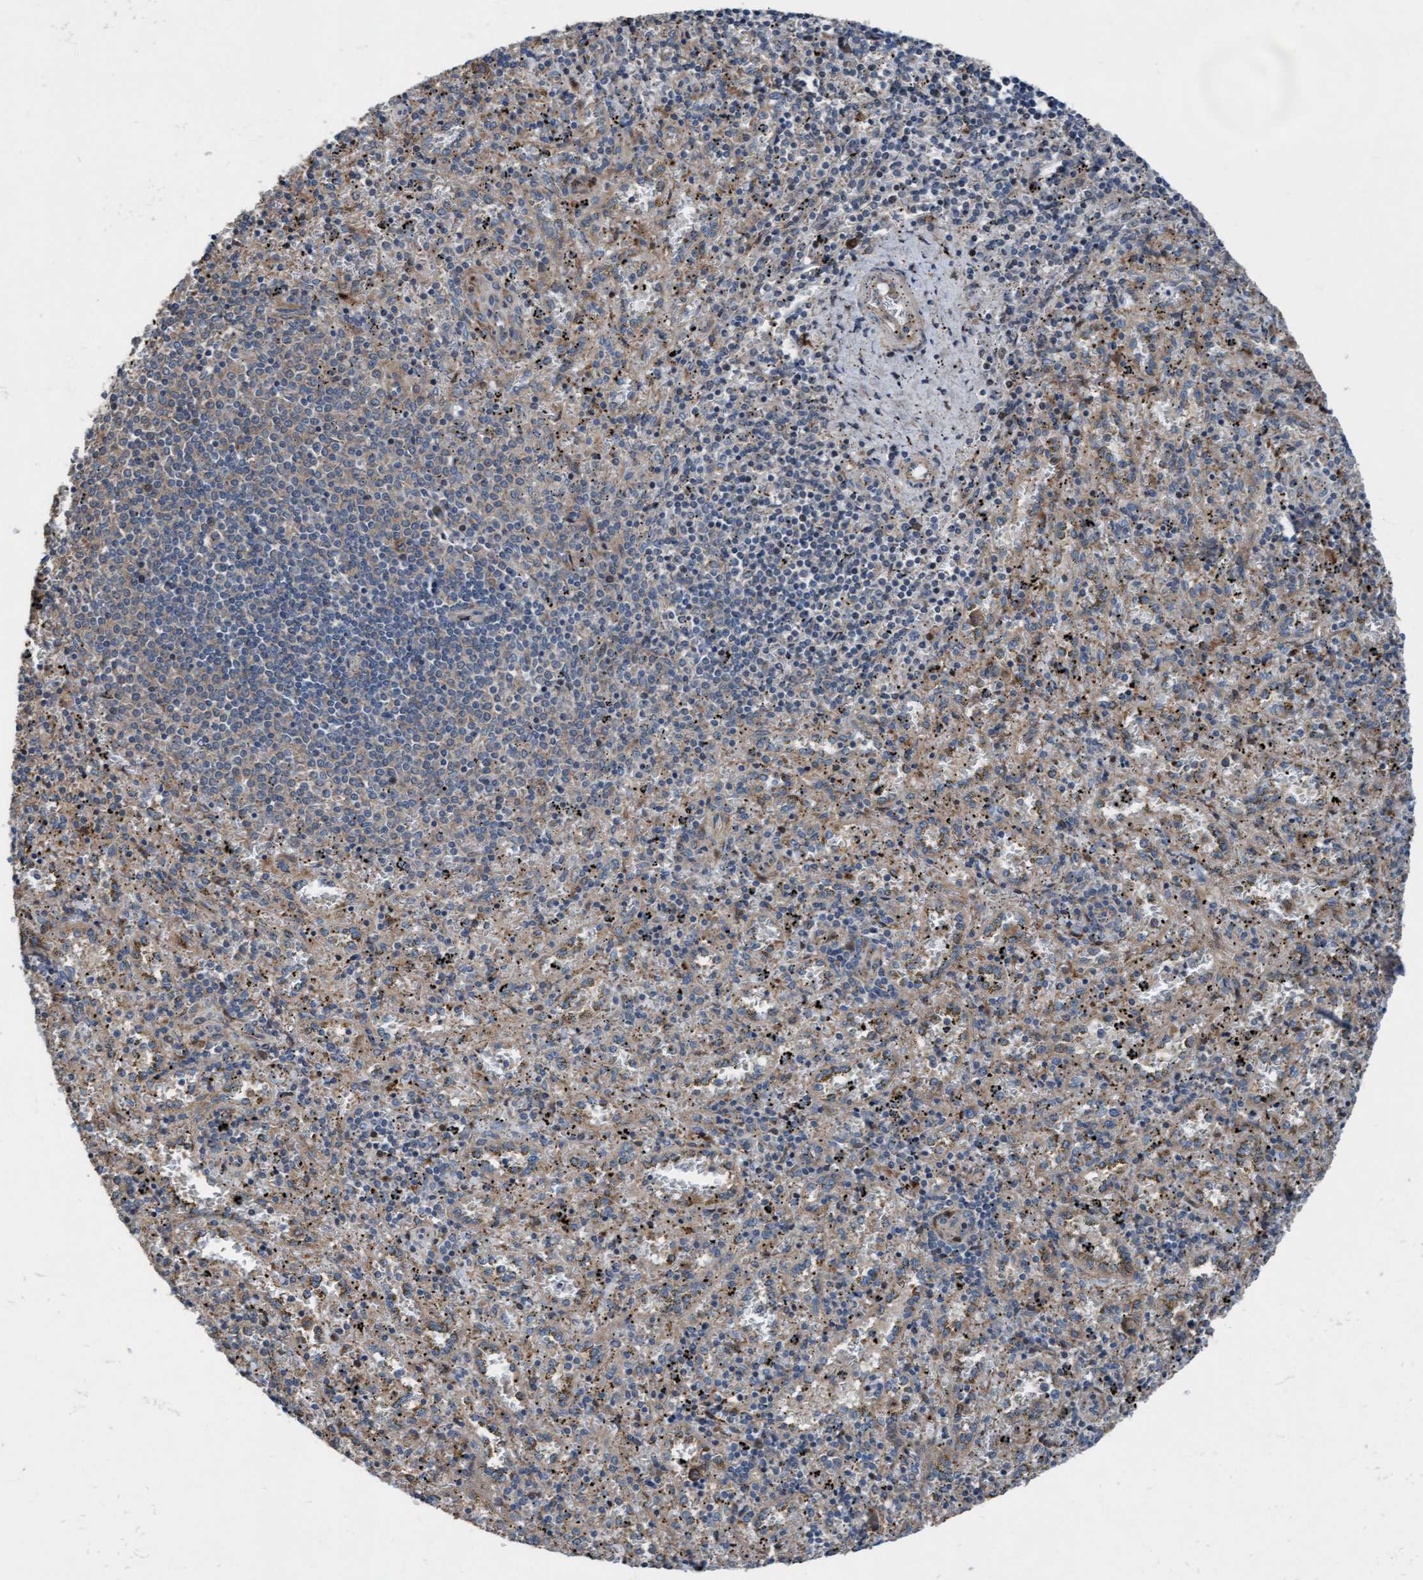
{"staining": {"intensity": "weak", "quantity": "<25%", "location": "cytoplasmic/membranous"}, "tissue": "spleen", "cell_type": "Cells in red pulp", "image_type": "normal", "snomed": [{"axis": "morphology", "description": "Normal tissue, NOS"}, {"axis": "topography", "description": "Spleen"}], "caption": "DAB immunohistochemical staining of unremarkable human spleen reveals no significant expression in cells in red pulp. Nuclei are stained in blue.", "gene": "KLHL26", "patient": {"sex": "male", "age": 11}}